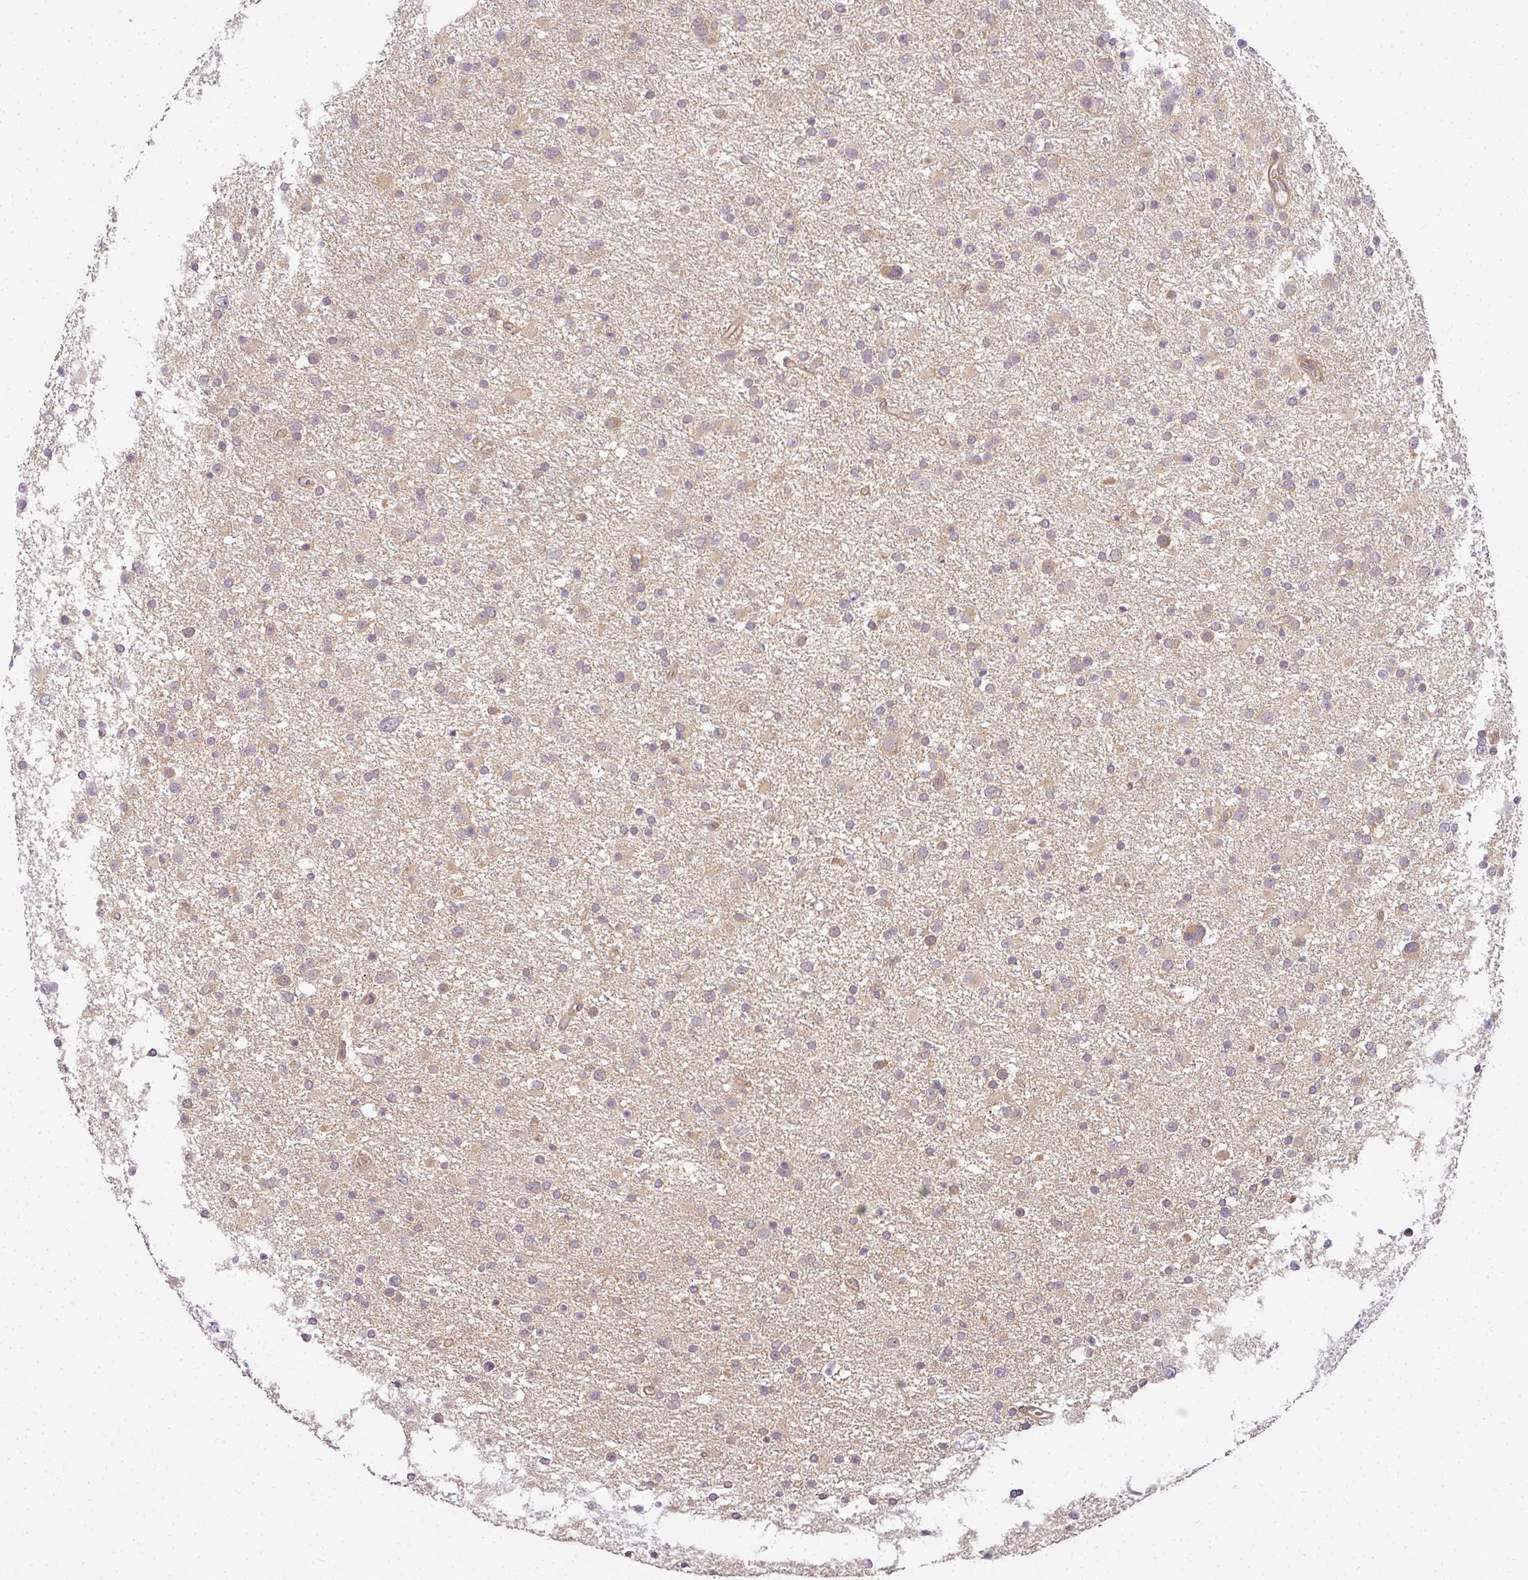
{"staining": {"intensity": "weak", "quantity": "<25%", "location": "cytoplasmic/membranous"}, "tissue": "glioma", "cell_type": "Tumor cells", "image_type": "cancer", "snomed": [{"axis": "morphology", "description": "Glioma, malignant, Low grade"}, {"axis": "topography", "description": "Brain"}], "caption": "A high-resolution photomicrograph shows immunohistochemistry staining of glioma, which demonstrates no significant expression in tumor cells.", "gene": "ADH5", "patient": {"sex": "female", "age": 32}}